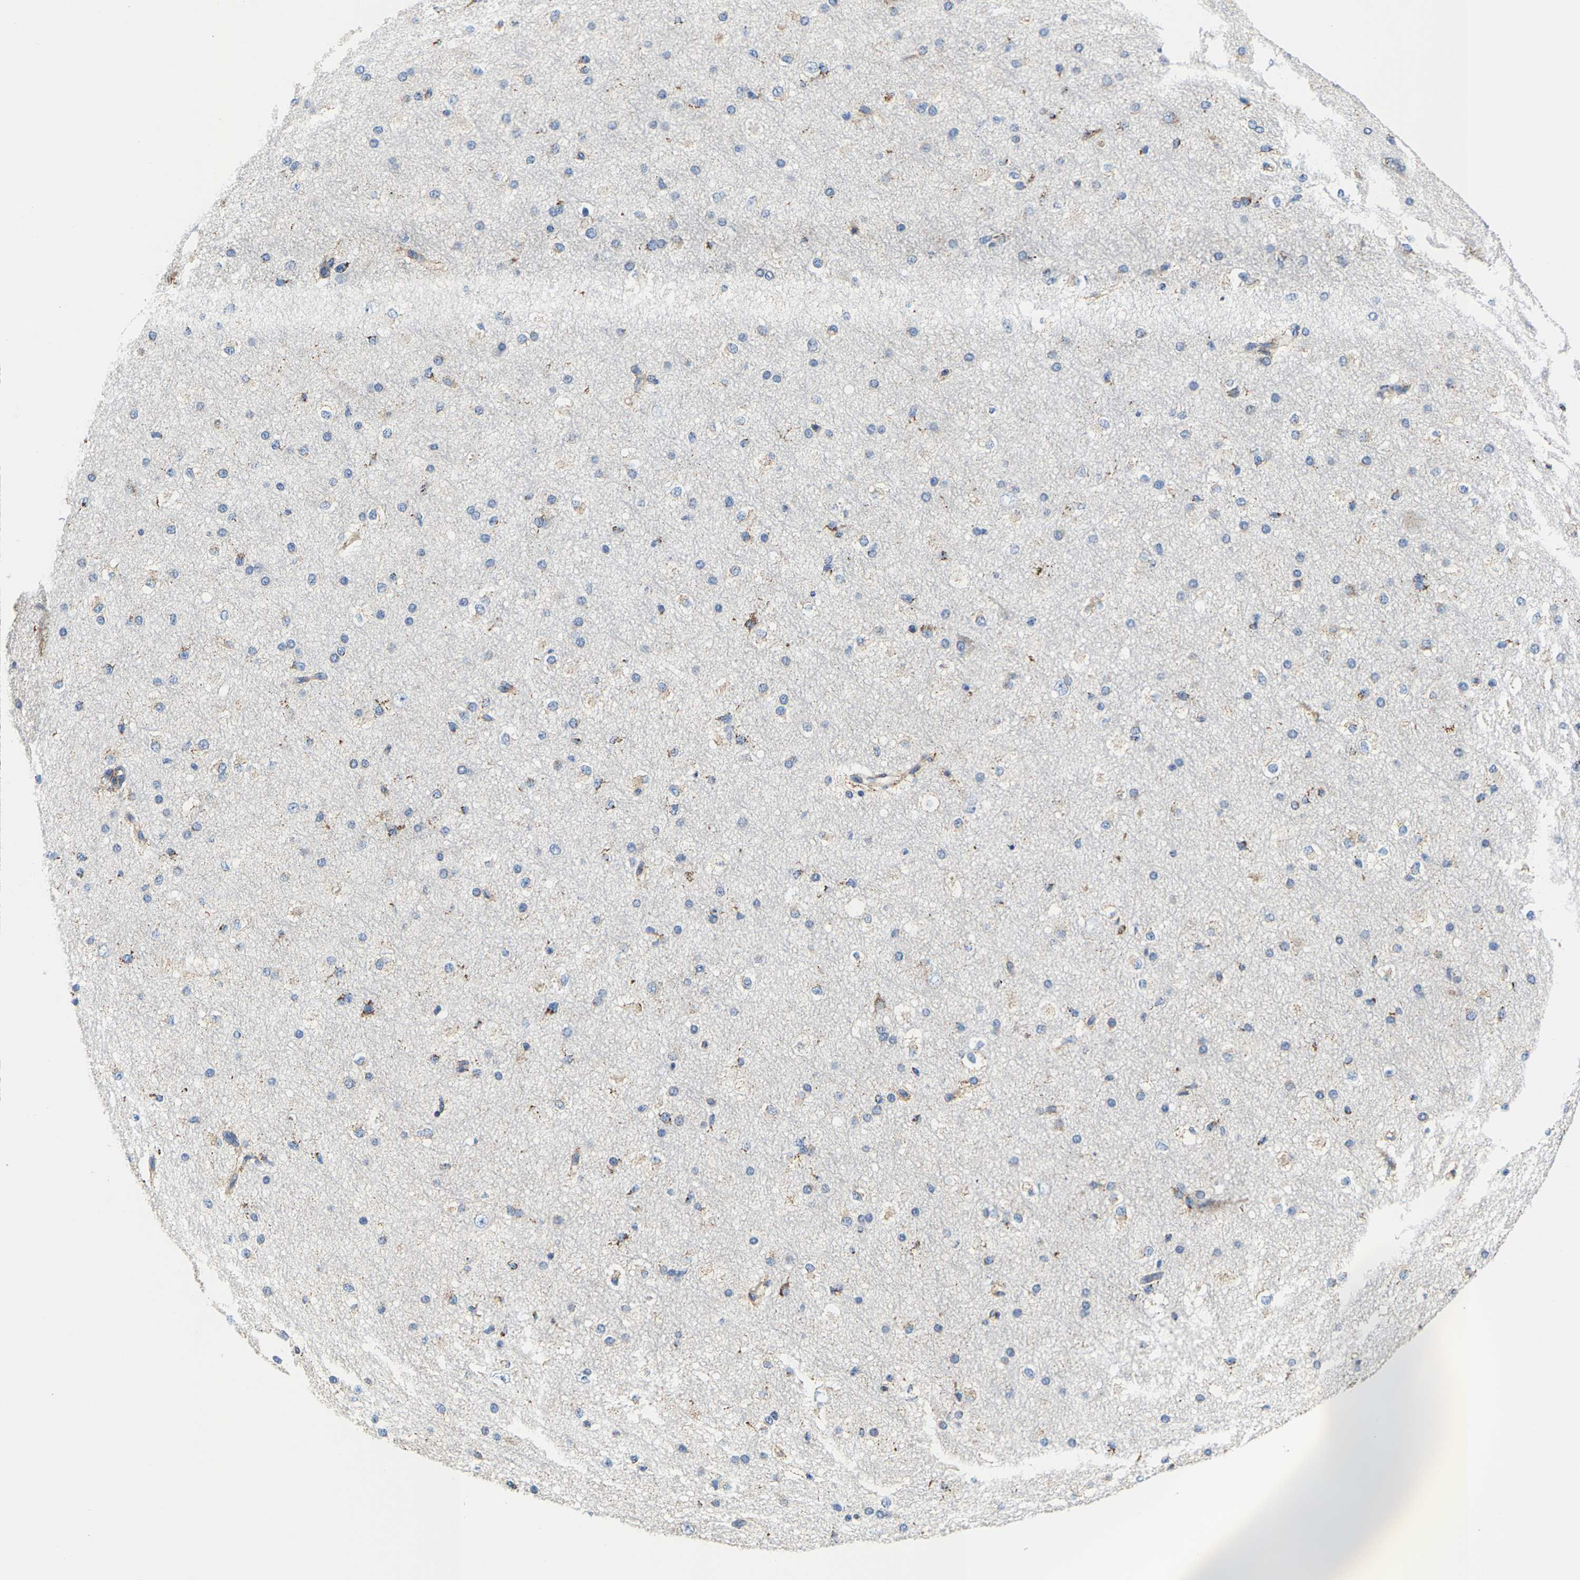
{"staining": {"intensity": "weak", "quantity": ">75%", "location": "cytoplasmic/membranous"}, "tissue": "cerebral cortex", "cell_type": "Endothelial cells", "image_type": "normal", "snomed": [{"axis": "morphology", "description": "Normal tissue, NOS"}, {"axis": "morphology", "description": "Developmental malformation"}, {"axis": "topography", "description": "Cerebral cortex"}], "caption": "A high-resolution image shows immunohistochemistry staining of unremarkable cerebral cortex, which exhibits weak cytoplasmic/membranous expression in approximately >75% of endothelial cells. (DAB (3,3'-diaminobenzidine) IHC with brightfield microscopy, high magnification).", "gene": "SHMT2", "patient": {"sex": "female", "age": 30}}